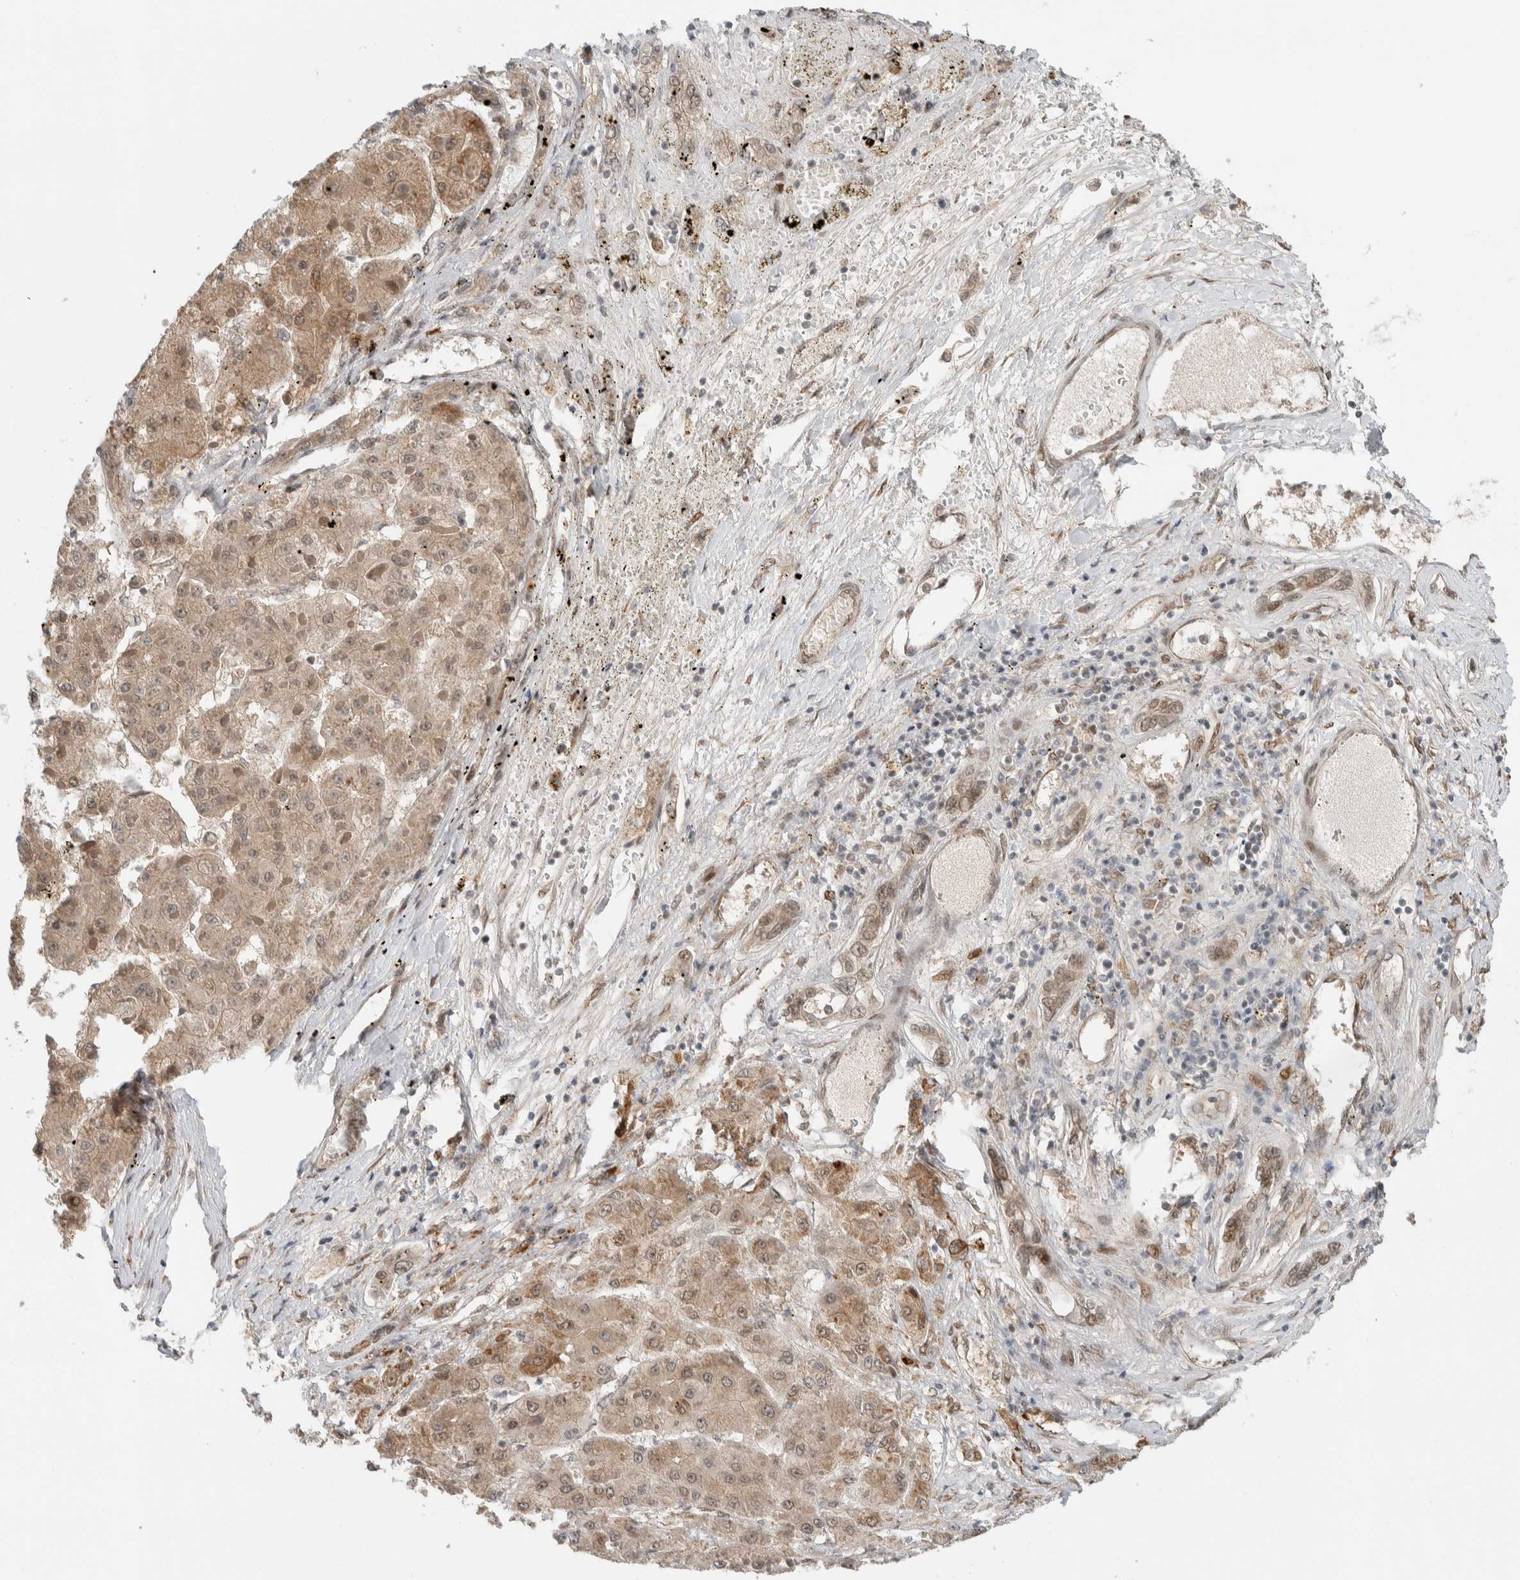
{"staining": {"intensity": "moderate", "quantity": ">75%", "location": "cytoplasmic/membranous,nuclear"}, "tissue": "liver cancer", "cell_type": "Tumor cells", "image_type": "cancer", "snomed": [{"axis": "morphology", "description": "Carcinoma, Hepatocellular, NOS"}, {"axis": "topography", "description": "Liver"}], "caption": "About >75% of tumor cells in liver cancer exhibit moderate cytoplasmic/membranous and nuclear protein positivity as visualized by brown immunohistochemical staining.", "gene": "TNRC18", "patient": {"sex": "female", "age": 73}}